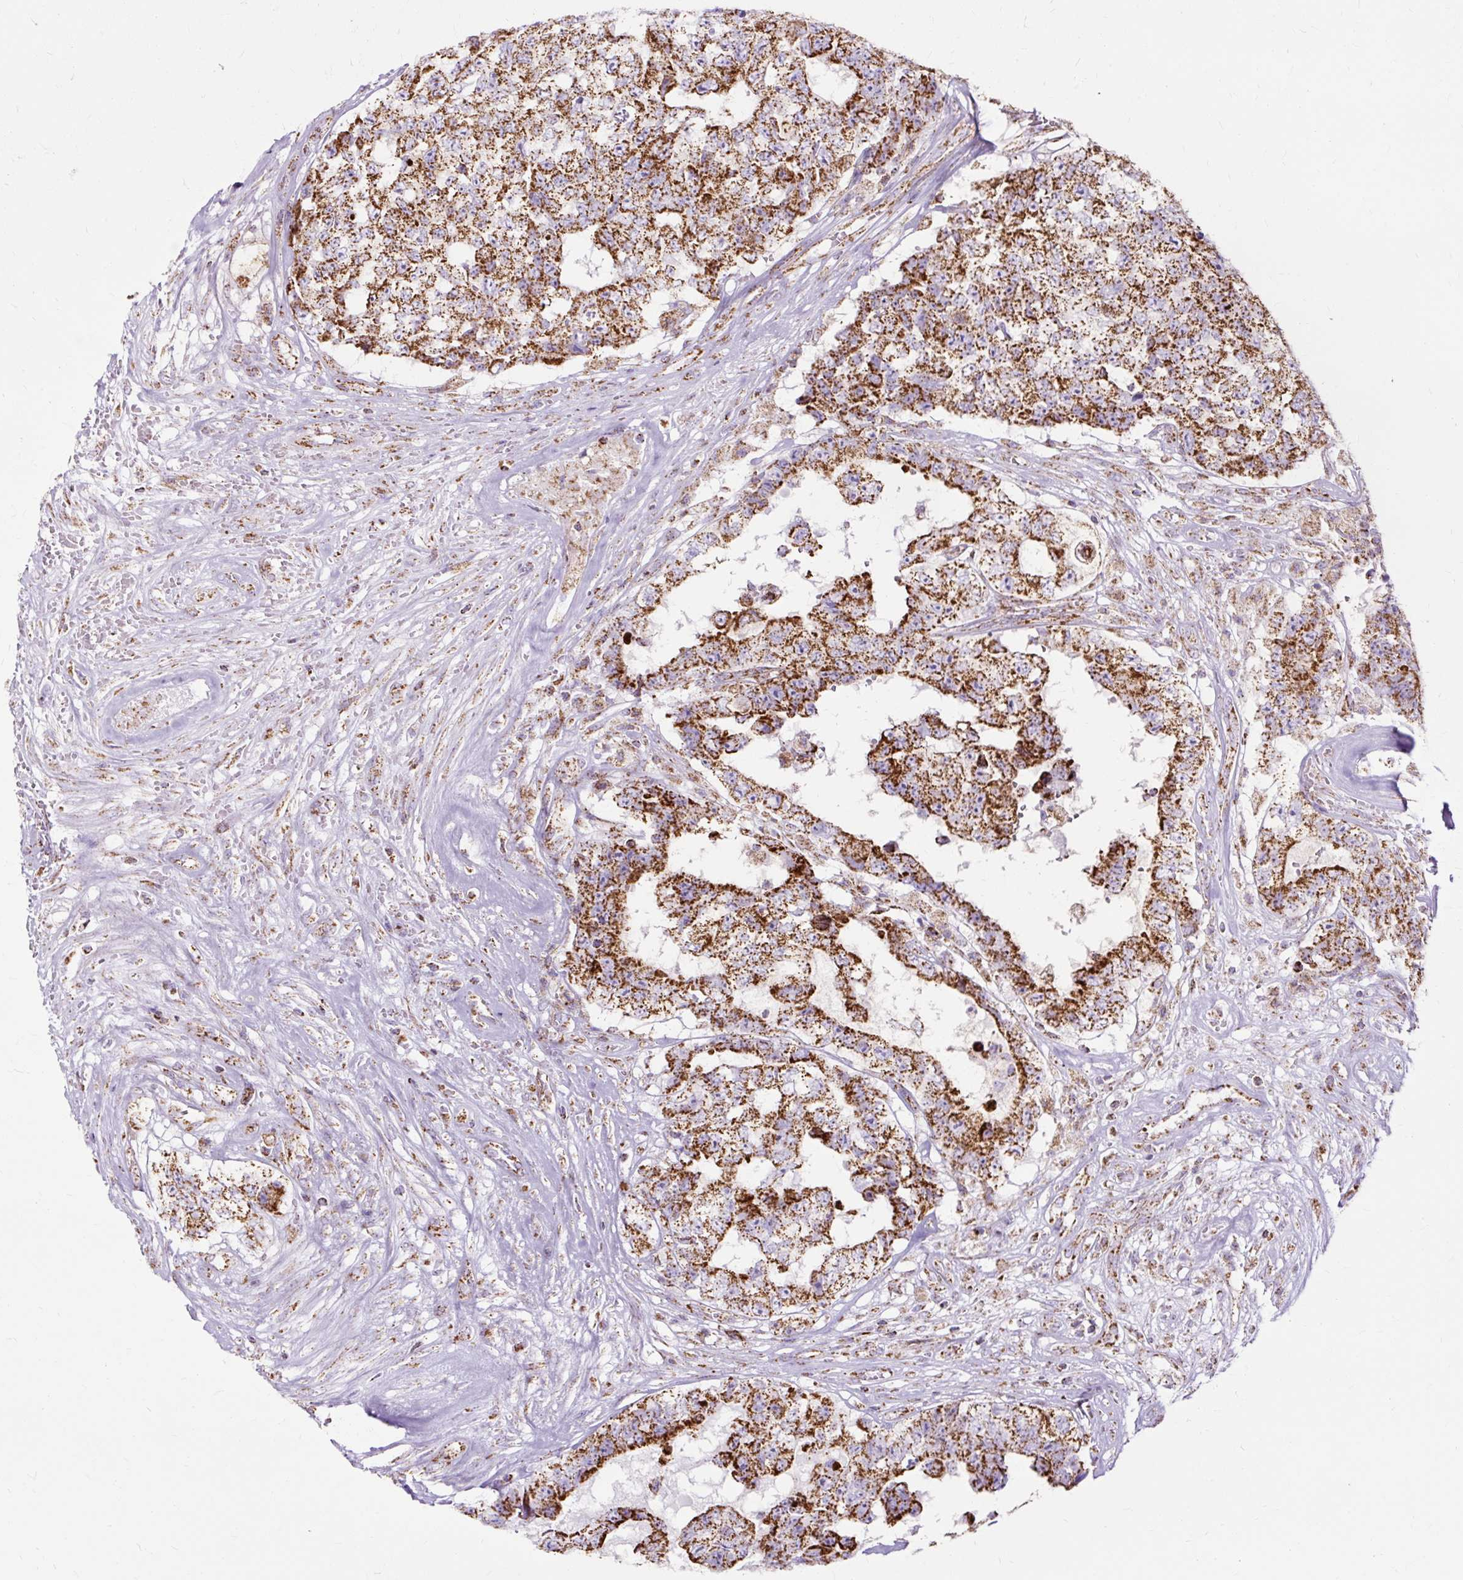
{"staining": {"intensity": "strong", "quantity": ">75%", "location": "cytoplasmic/membranous"}, "tissue": "testis cancer", "cell_type": "Tumor cells", "image_type": "cancer", "snomed": [{"axis": "morphology", "description": "Normal tissue, NOS"}, {"axis": "morphology", "description": "Carcinoma, Embryonal, NOS"}, {"axis": "topography", "description": "Testis"}, {"axis": "topography", "description": "Epididymis"}], "caption": "Immunohistochemical staining of testis cancer displays high levels of strong cytoplasmic/membranous positivity in approximately >75% of tumor cells.", "gene": "DLAT", "patient": {"sex": "male", "age": 25}}